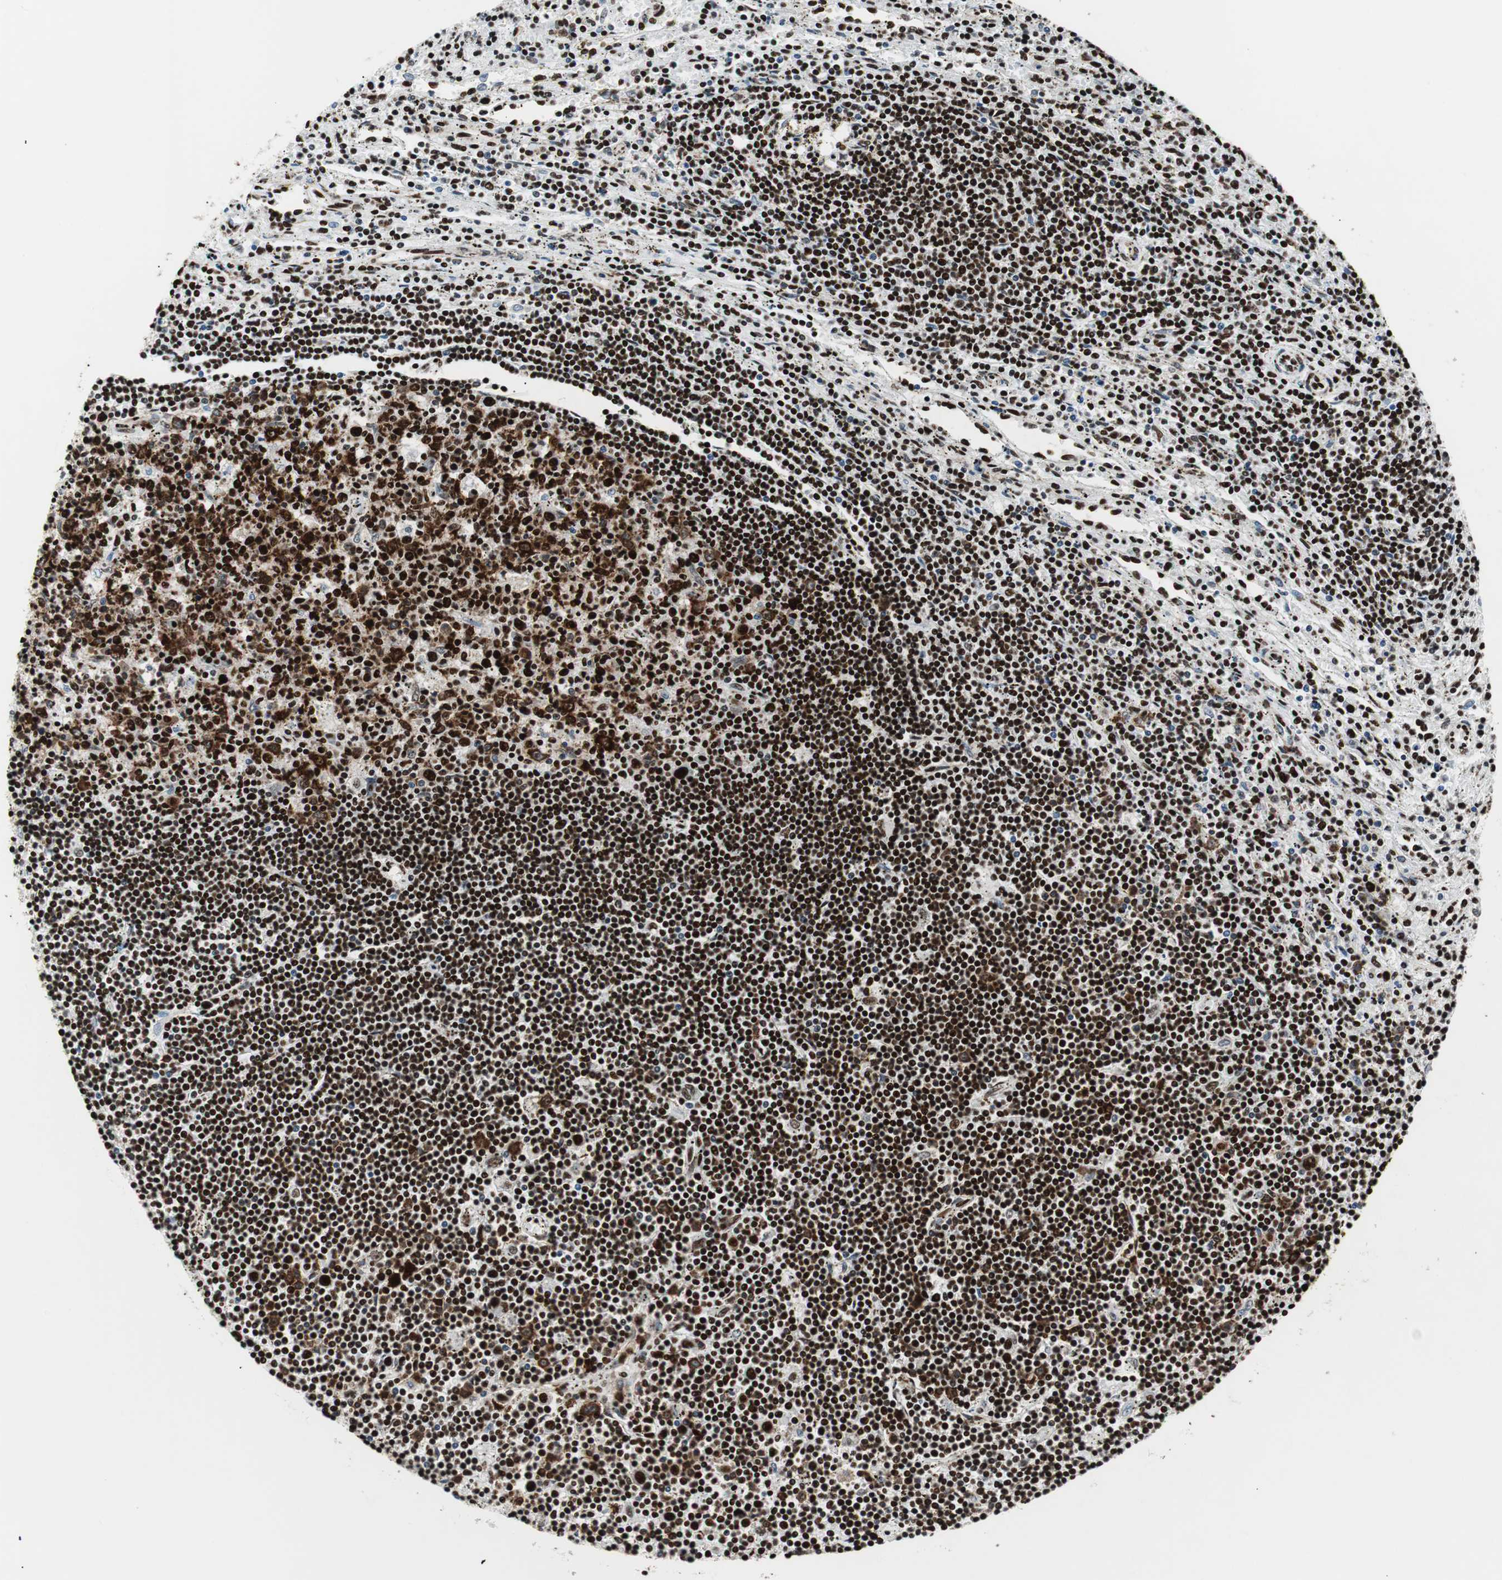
{"staining": {"intensity": "strong", "quantity": ">75%", "location": "nuclear"}, "tissue": "lymphoma", "cell_type": "Tumor cells", "image_type": "cancer", "snomed": [{"axis": "morphology", "description": "Malignant lymphoma, non-Hodgkin's type, Low grade"}, {"axis": "topography", "description": "Spleen"}], "caption": "IHC photomicrograph of malignant lymphoma, non-Hodgkin's type (low-grade) stained for a protein (brown), which exhibits high levels of strong nuclear expression in approximately >75% of tumor cells.", "gene": "NCL", "patient": {"sex": "male", "age": 76}}